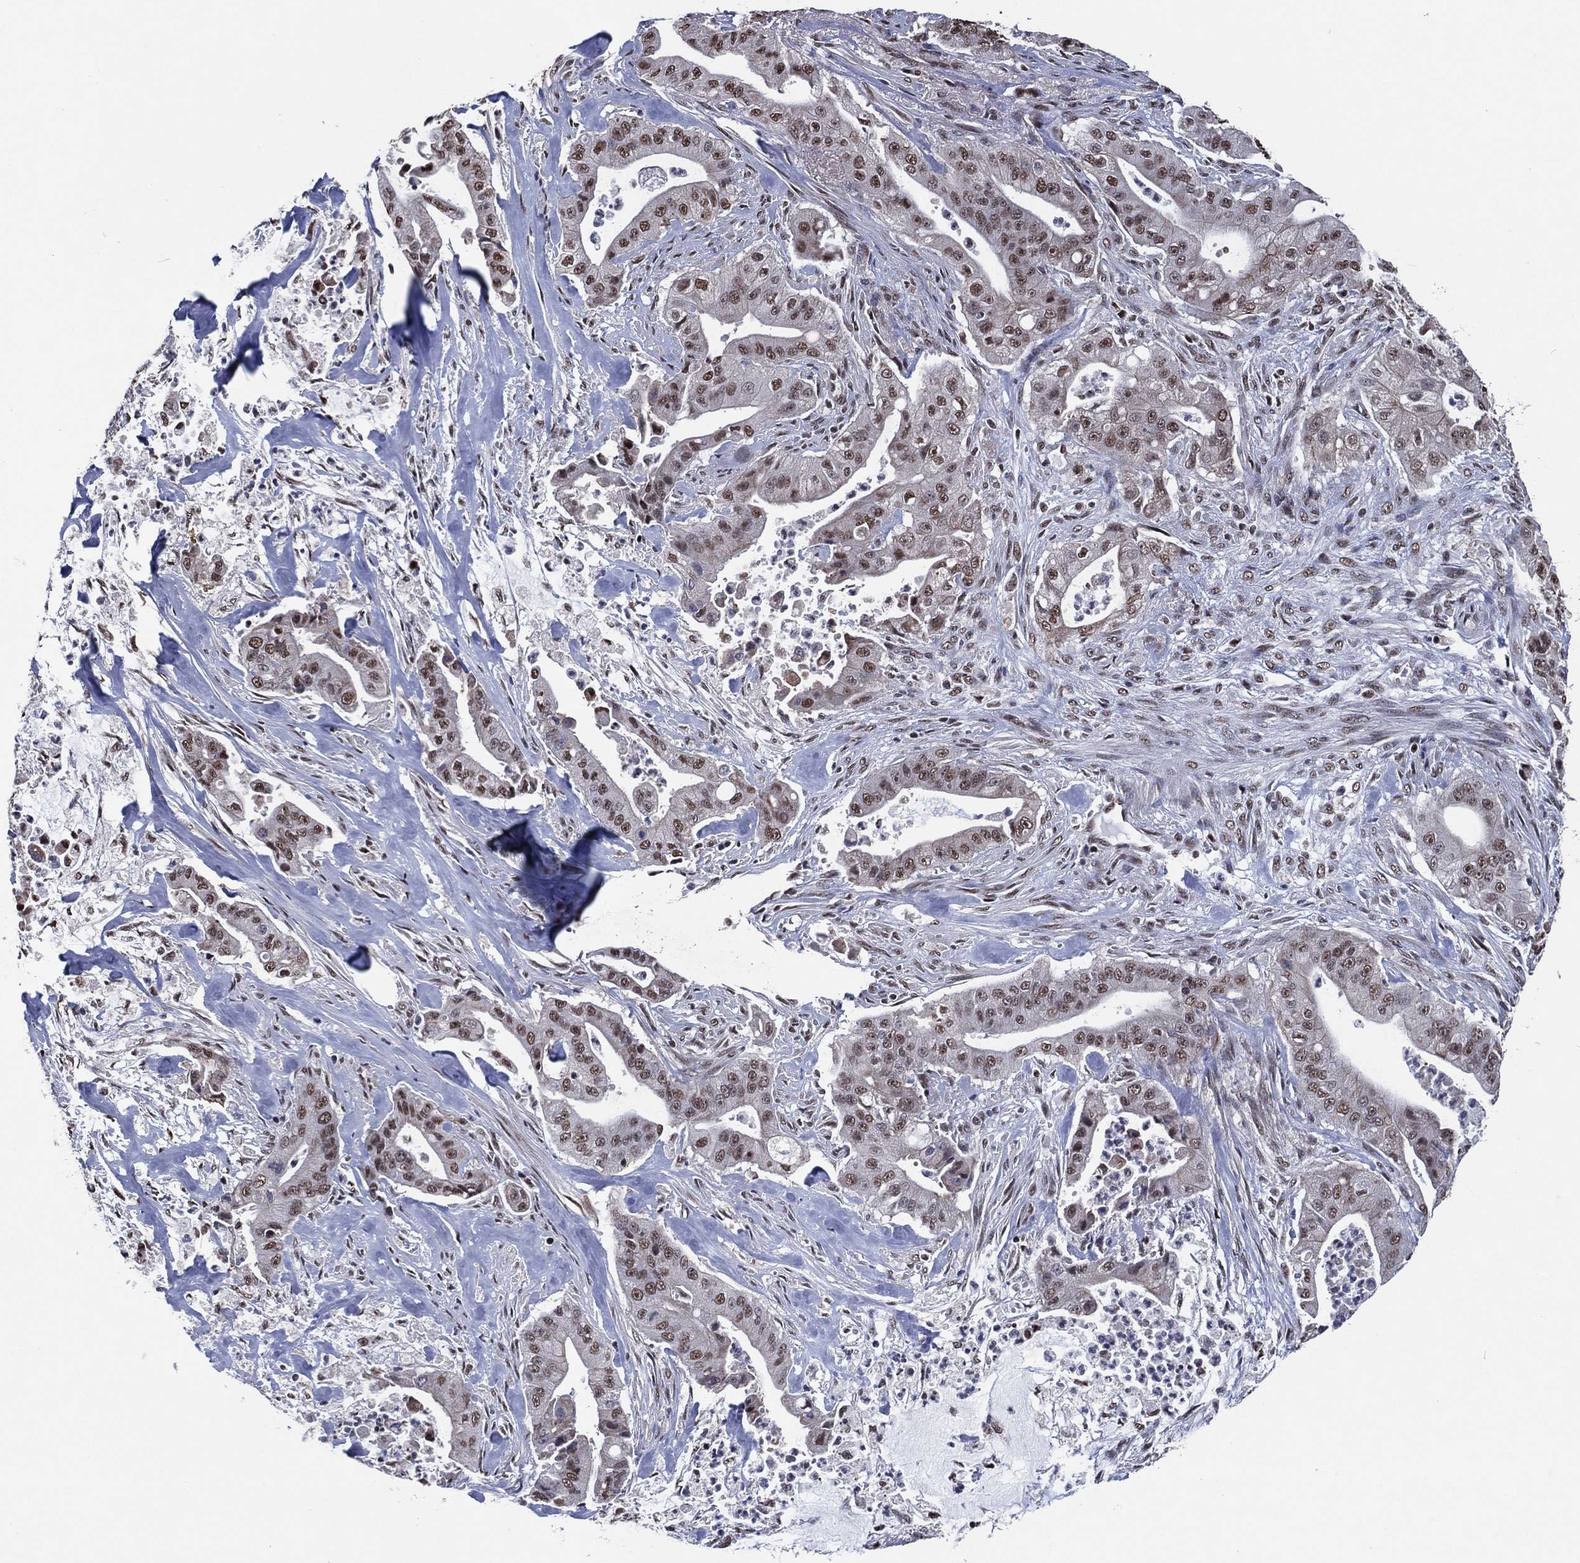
{"staining": {"intensity": "moderate", "quantity": ">75%", "location": "nuclear"}, "tissue": "pancreatic cancer", "cell_type": "Tumor cells", "image_type": "cancer", "snomed": [{"axis": "morphology", "description": "Normal tissue, NOS"}, {"axis": "morphology", "description": "Inflammation, NOS"}, {"axis": "morphology", "description": "Adenocarcinoma, NOS"}, {"axis": "topography", "description": "Pancreas"}], "caption": "Moderate nuclear positivity for a protein is appreciated in about >75% of tumor cells of adenocarcinoma (pancreatic) using IHC.", "gene": "ZBTB42", "patient": {"sex": "male", "age": 57}}